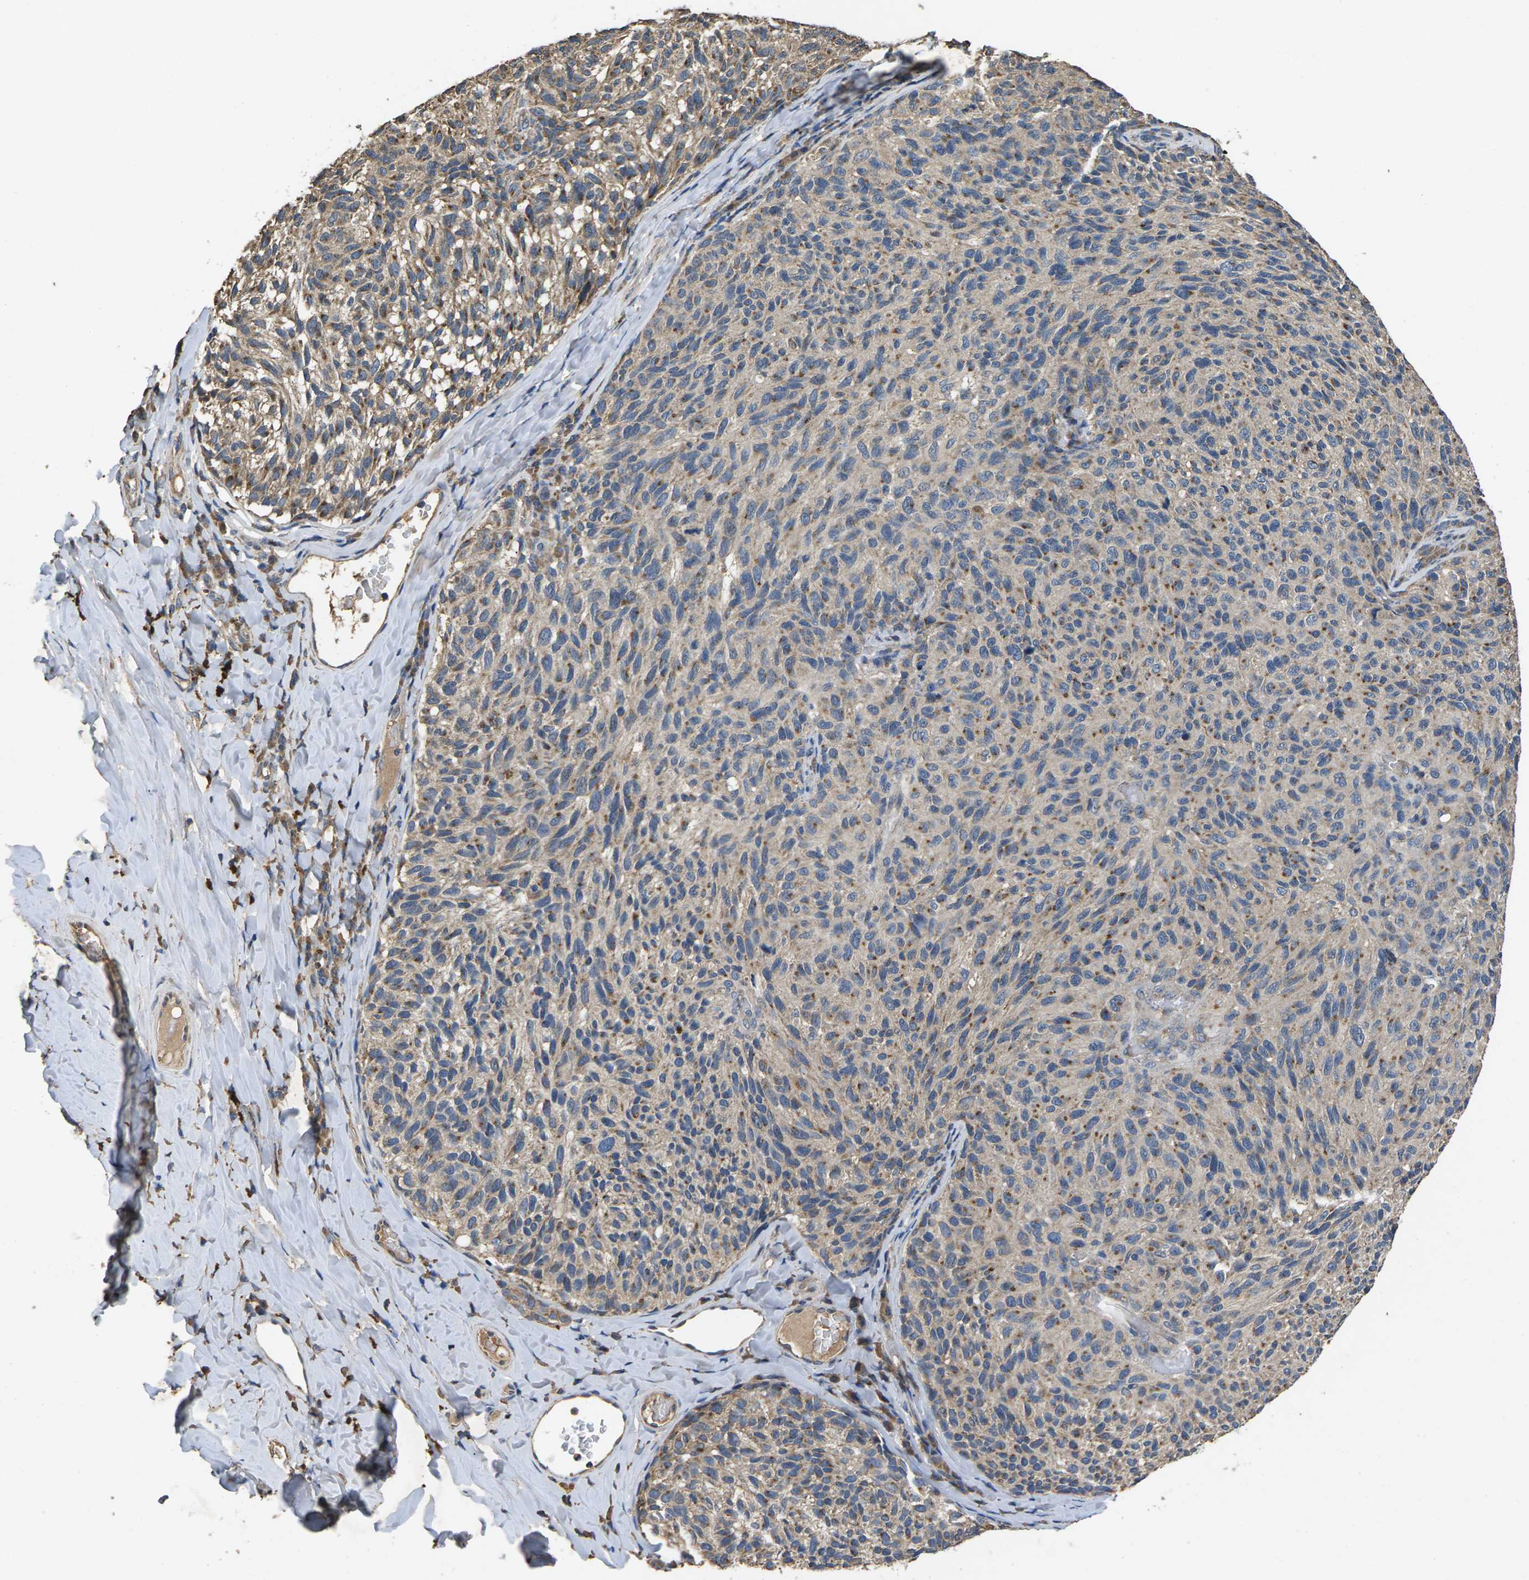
{"staining": {"intensity": "moderate", "quantity": "<25%", "location": "cytoplasmic/membranous"}, "tissue": "melanoma", "cell_type": "Tumor cells", "image_type": "cancer", "snomed": [{"axis": "morphology", "description": "Malignant melanoma, NOS"}, {"axis": "topography", "description": "Skin"}], "caption": "Brown immunohistochemical staining in malignant melanoma demonstrates moderate cytoplasmic/membranous expression in approximately <25% of tumor cells.", "gene": "B4GAT1", "patient": {"sex": "female", "age": 73}}